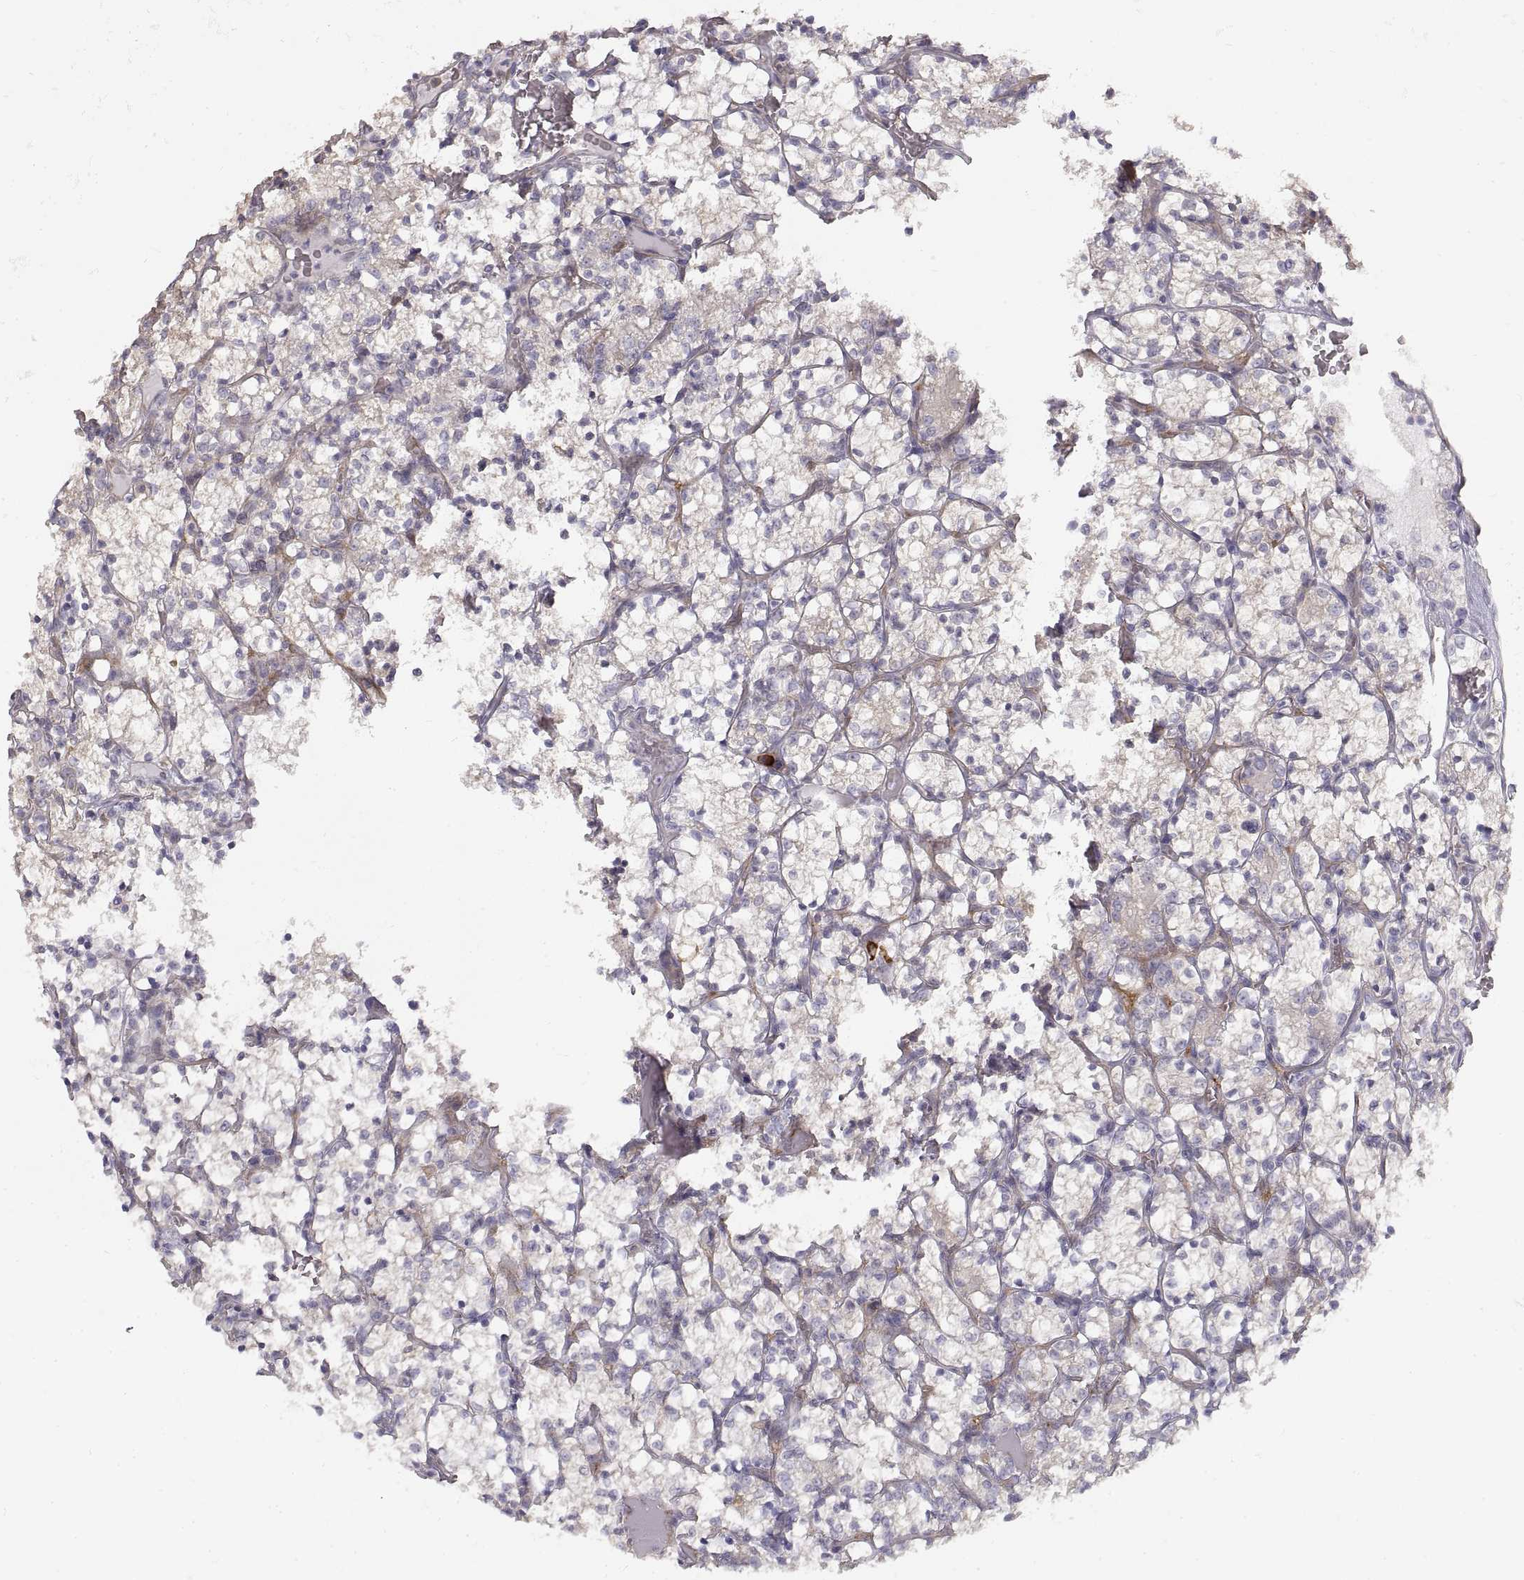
{"staining": {"intensity": "negative", "quantity": "none", "location": "none"}, "tissue": "renal cancer", "cell_type": "Tumor cells", "image_type": "cancer", "snomed": [{"axis": "morphology", "description": "Adenocarcinoma, NOS"}, {"axis": "topography", "description": "Kidney"}], "caption": "This photomicrograph is of renal cancer stained with IHC to label a protein in brown with the nuclei are counter-stained blue. There is no expression in tumor cells.", "gene": "HSP90AB1", "patient": {"sex": "female", "age": 69}}